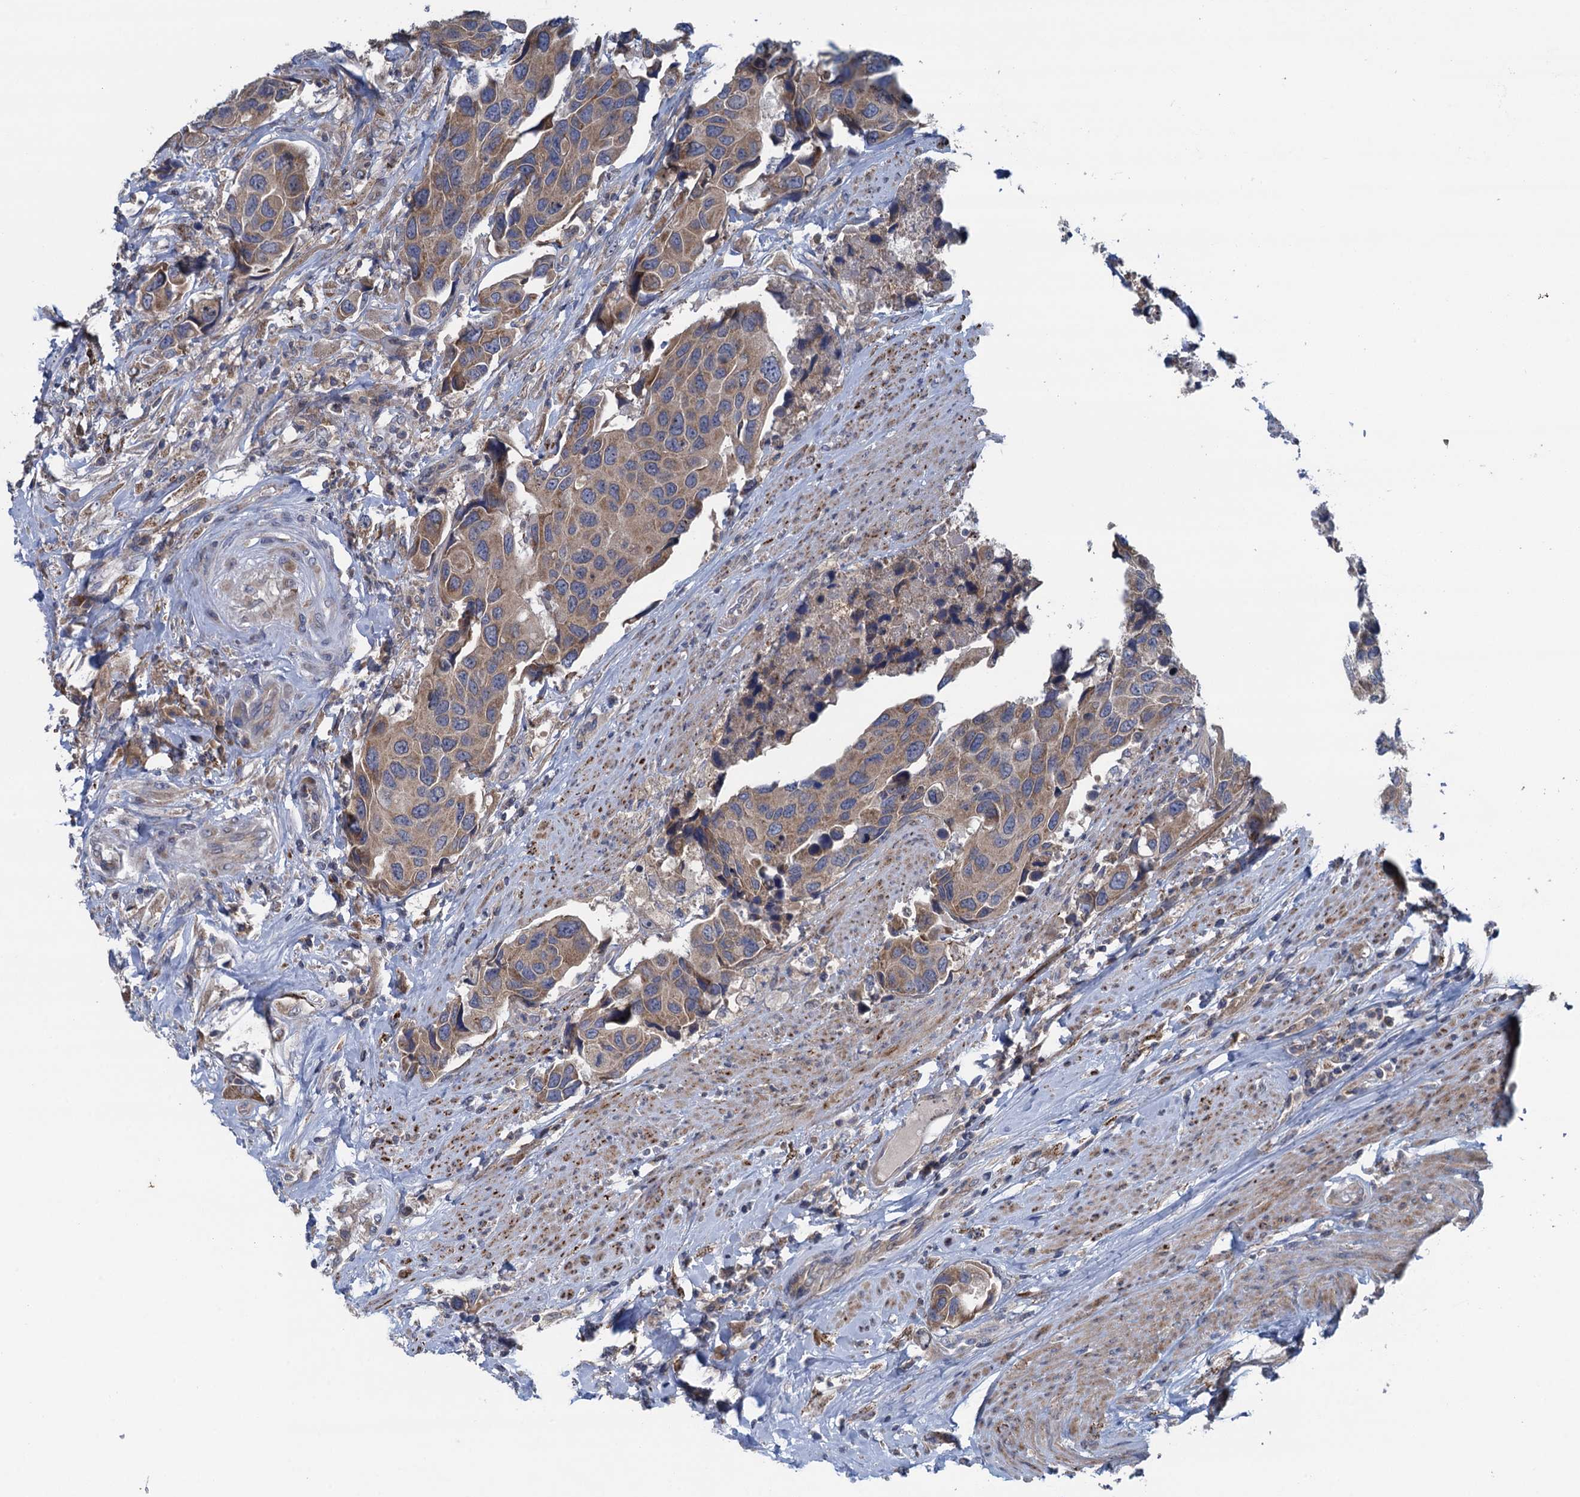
{"staining": {"intensity": "moderate", "quantity": ">75%", "location": "cytoplasmic/membranous"}, "tissue": "urothelial cancer", "cell_type": "Tumor cells", "image_type": "cancer", "snomed": [{"axis": "morphology", "description": "Urothelial carcinoma, High grade"}, {"axis": "topography", "description": "Urinary bladder"}], "caption": "An IHC micrograph of neoplastic tissue is shown. Protein staining in brown shows moderate cytoplasmic/membranous positivity in urothelial carcinoma (high-grade) within tumor cells.", "gene": "CNTN5", "patient": {"sex": "male", "age": 74}}